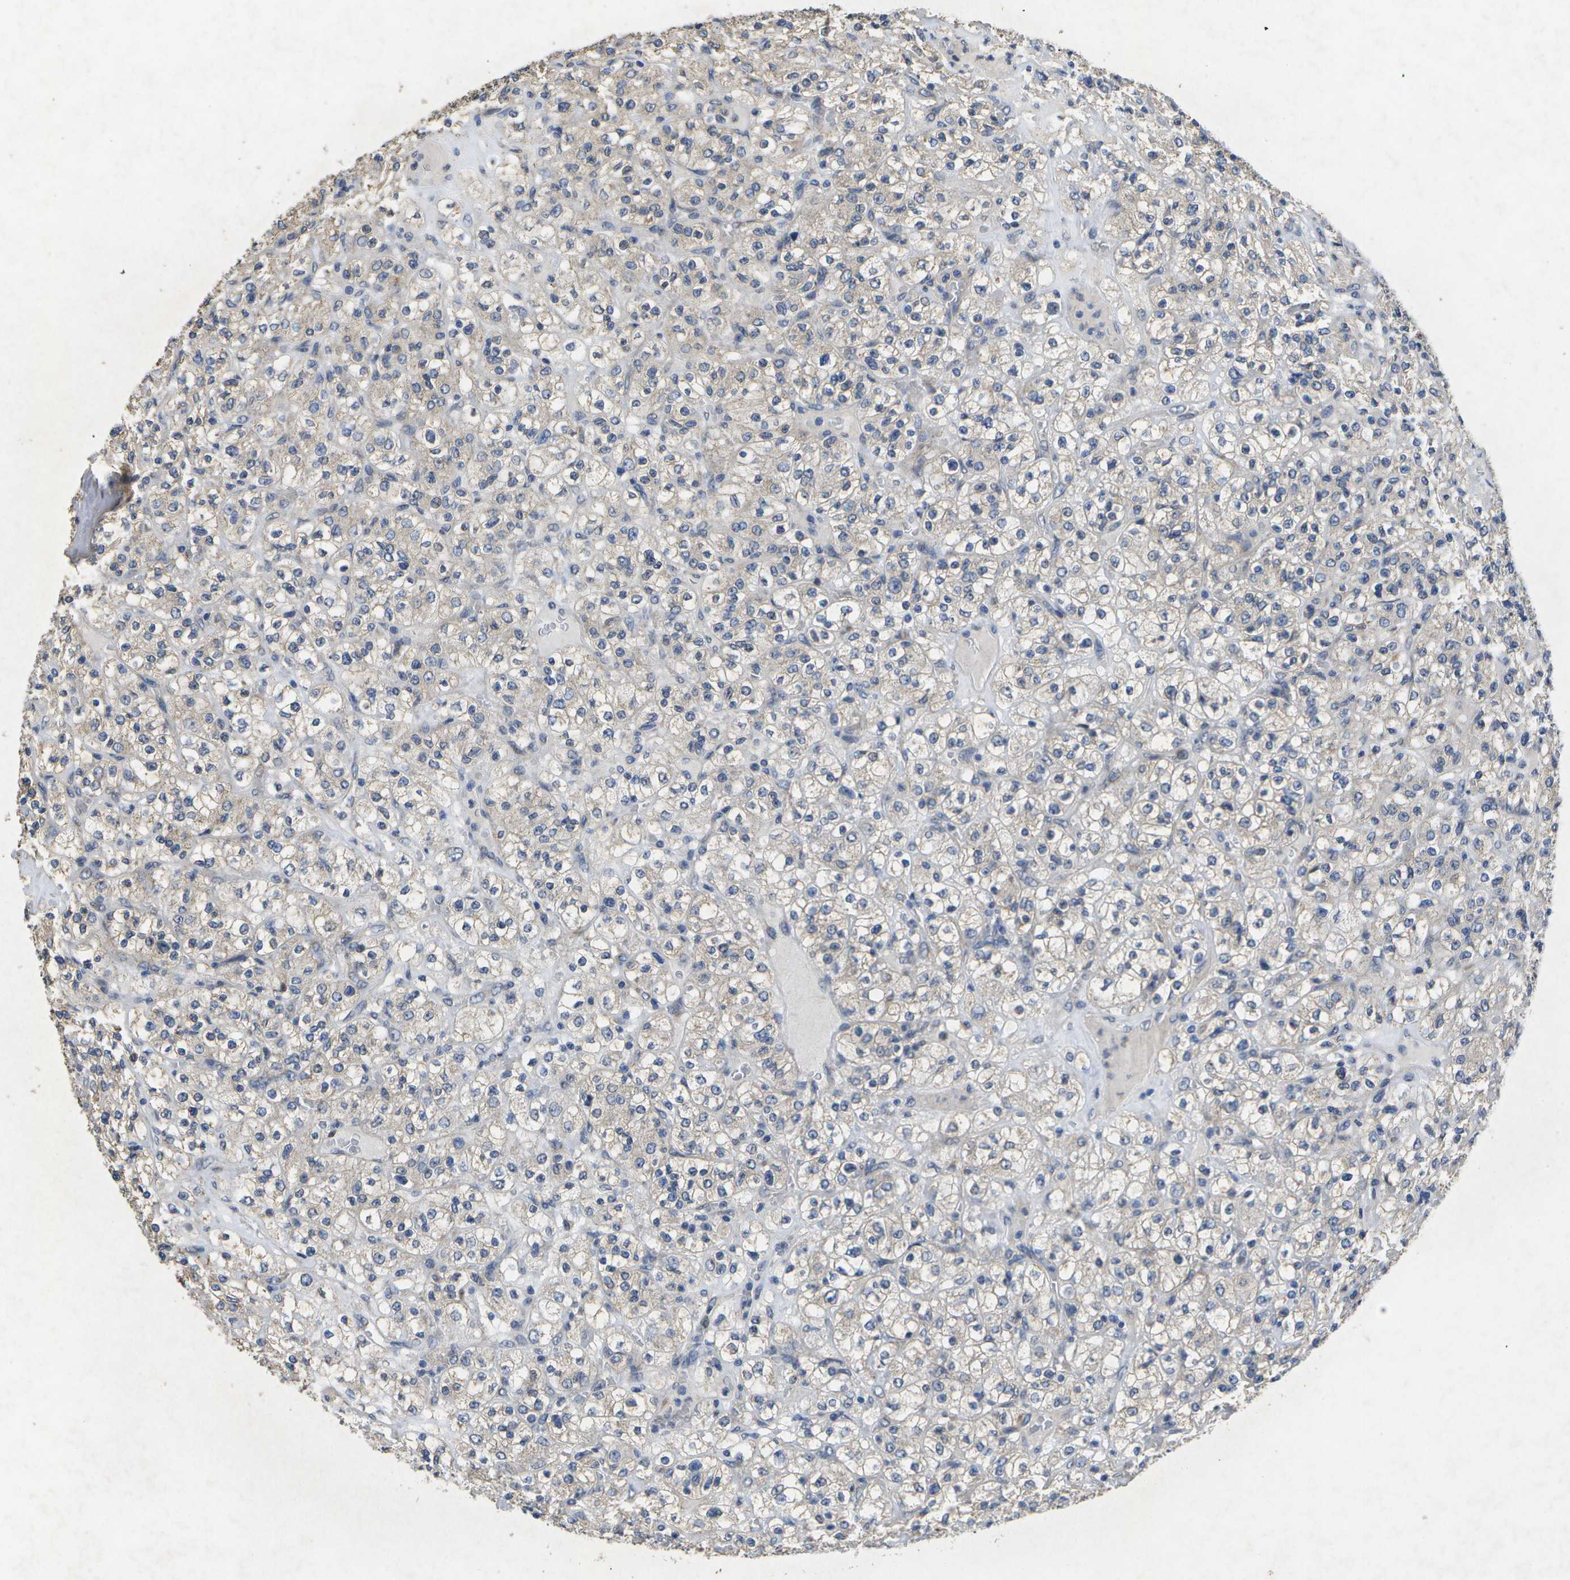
{"staining": {"intensity": "negative", "quantity": "none", "location": "none"}, "tissue": "renal cancer", "cell_type": "Tumor cells", "image_type": "cancer", "snomed": [{"axis": "morphology", "description": "Normal tissue, NOS"}, {"axis": "morphology", "description": "Adenocarcinoma, NOS"}, {"axis": "topography", "description": "Kidney"}], "caption": "Histopathology image shows no significant protein staining in tumor cells of adenocarcinoma (renal). Nuclei are stained in blue.", "gene": "KDELR1", "patient": {"sex": "female", "age": 72}}